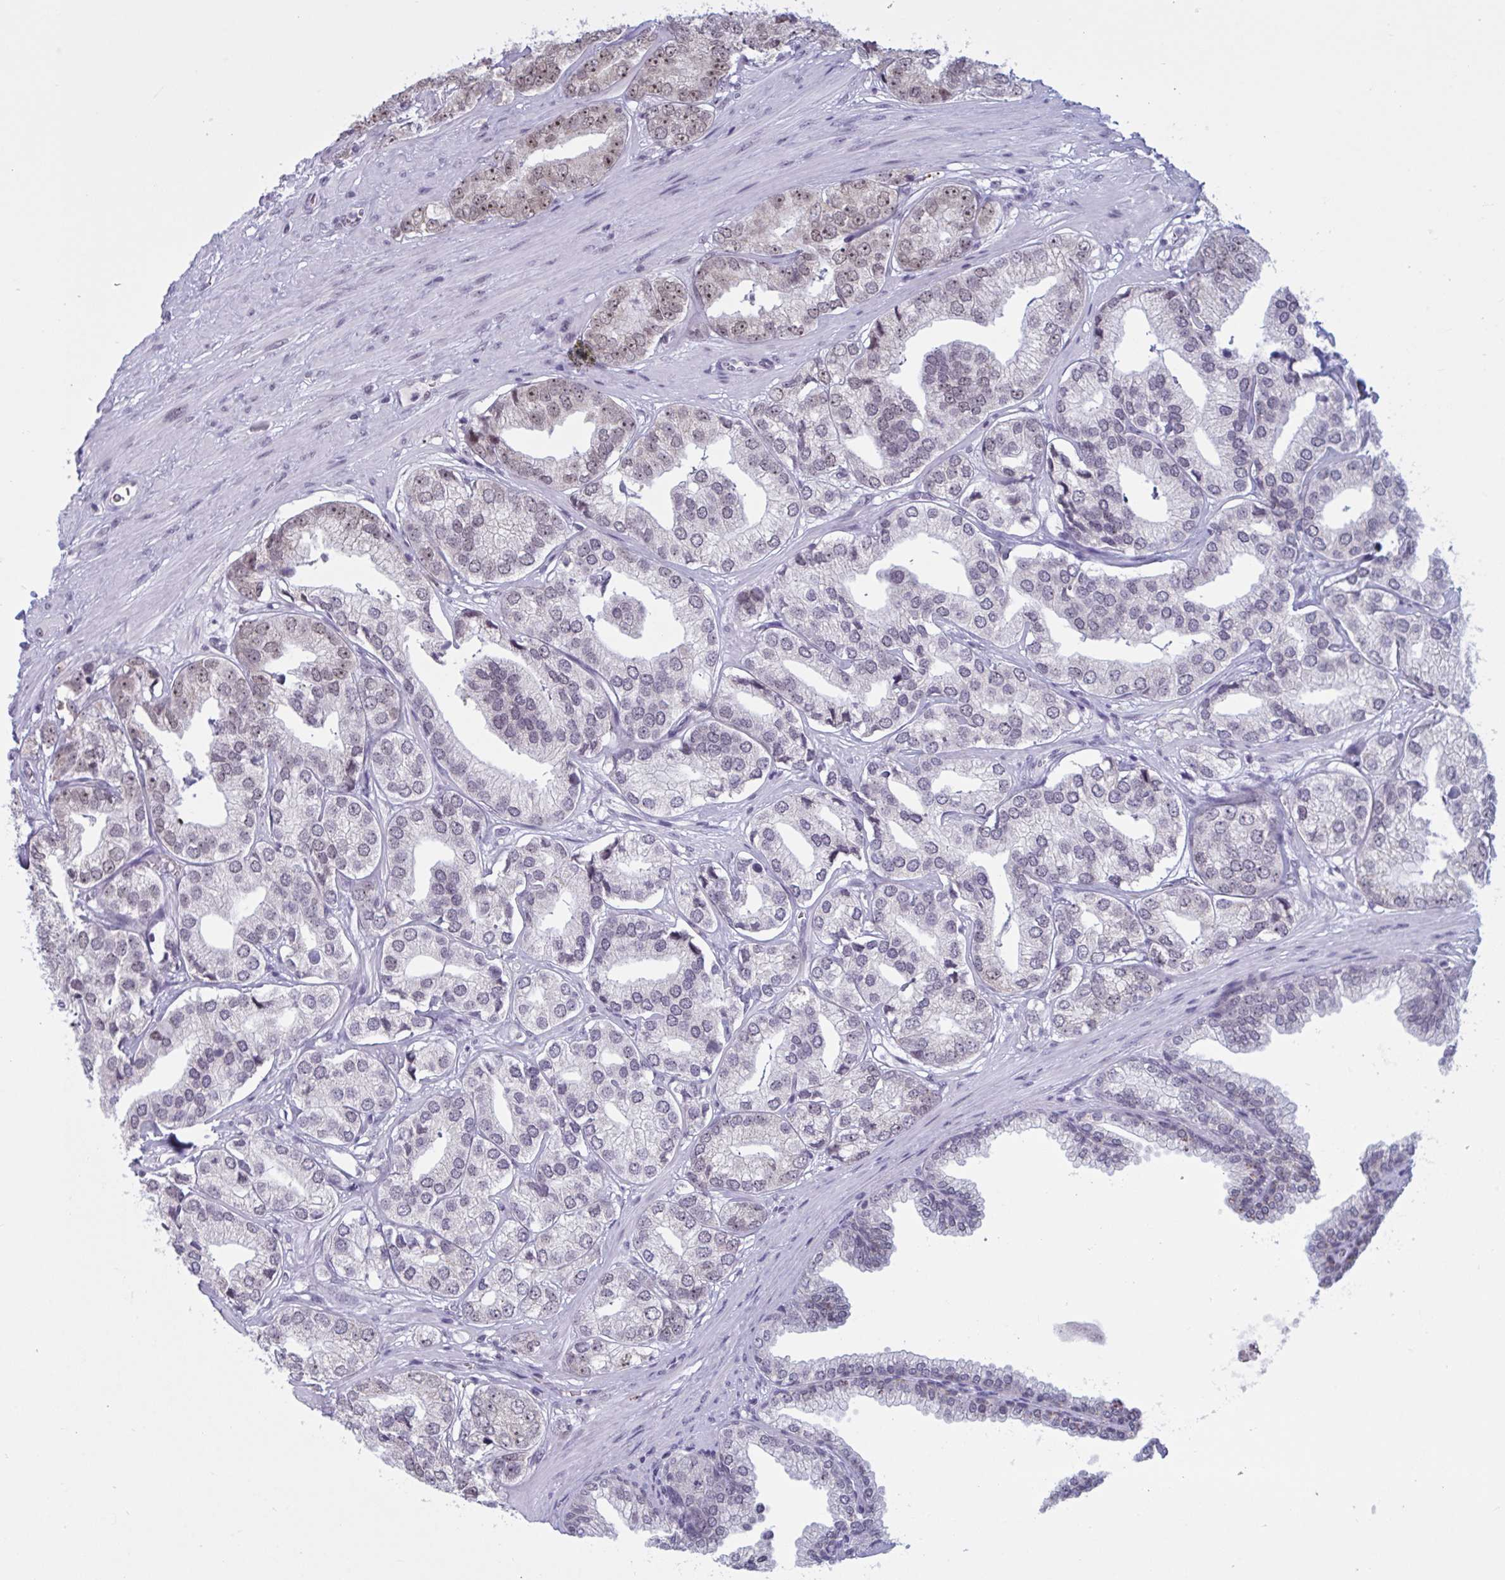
{"staining": {"intensity": "weak", "quantity": "<25%", "location": "nuclear"}, "tissue": "prostate cancer", "cell_type": "Tumor cells", "image_type": "cancer", "snomed": [{"axis": "morphology", "description": "Adenocarcinoma, High grade"}, {"axis": "topography", "description": "Prostate"}], "caption": "Tumor cells are negative for brown protein staining in prostate cancer.", "gene": "TGM6", "patient": {"sex": "male", "age": 58}}